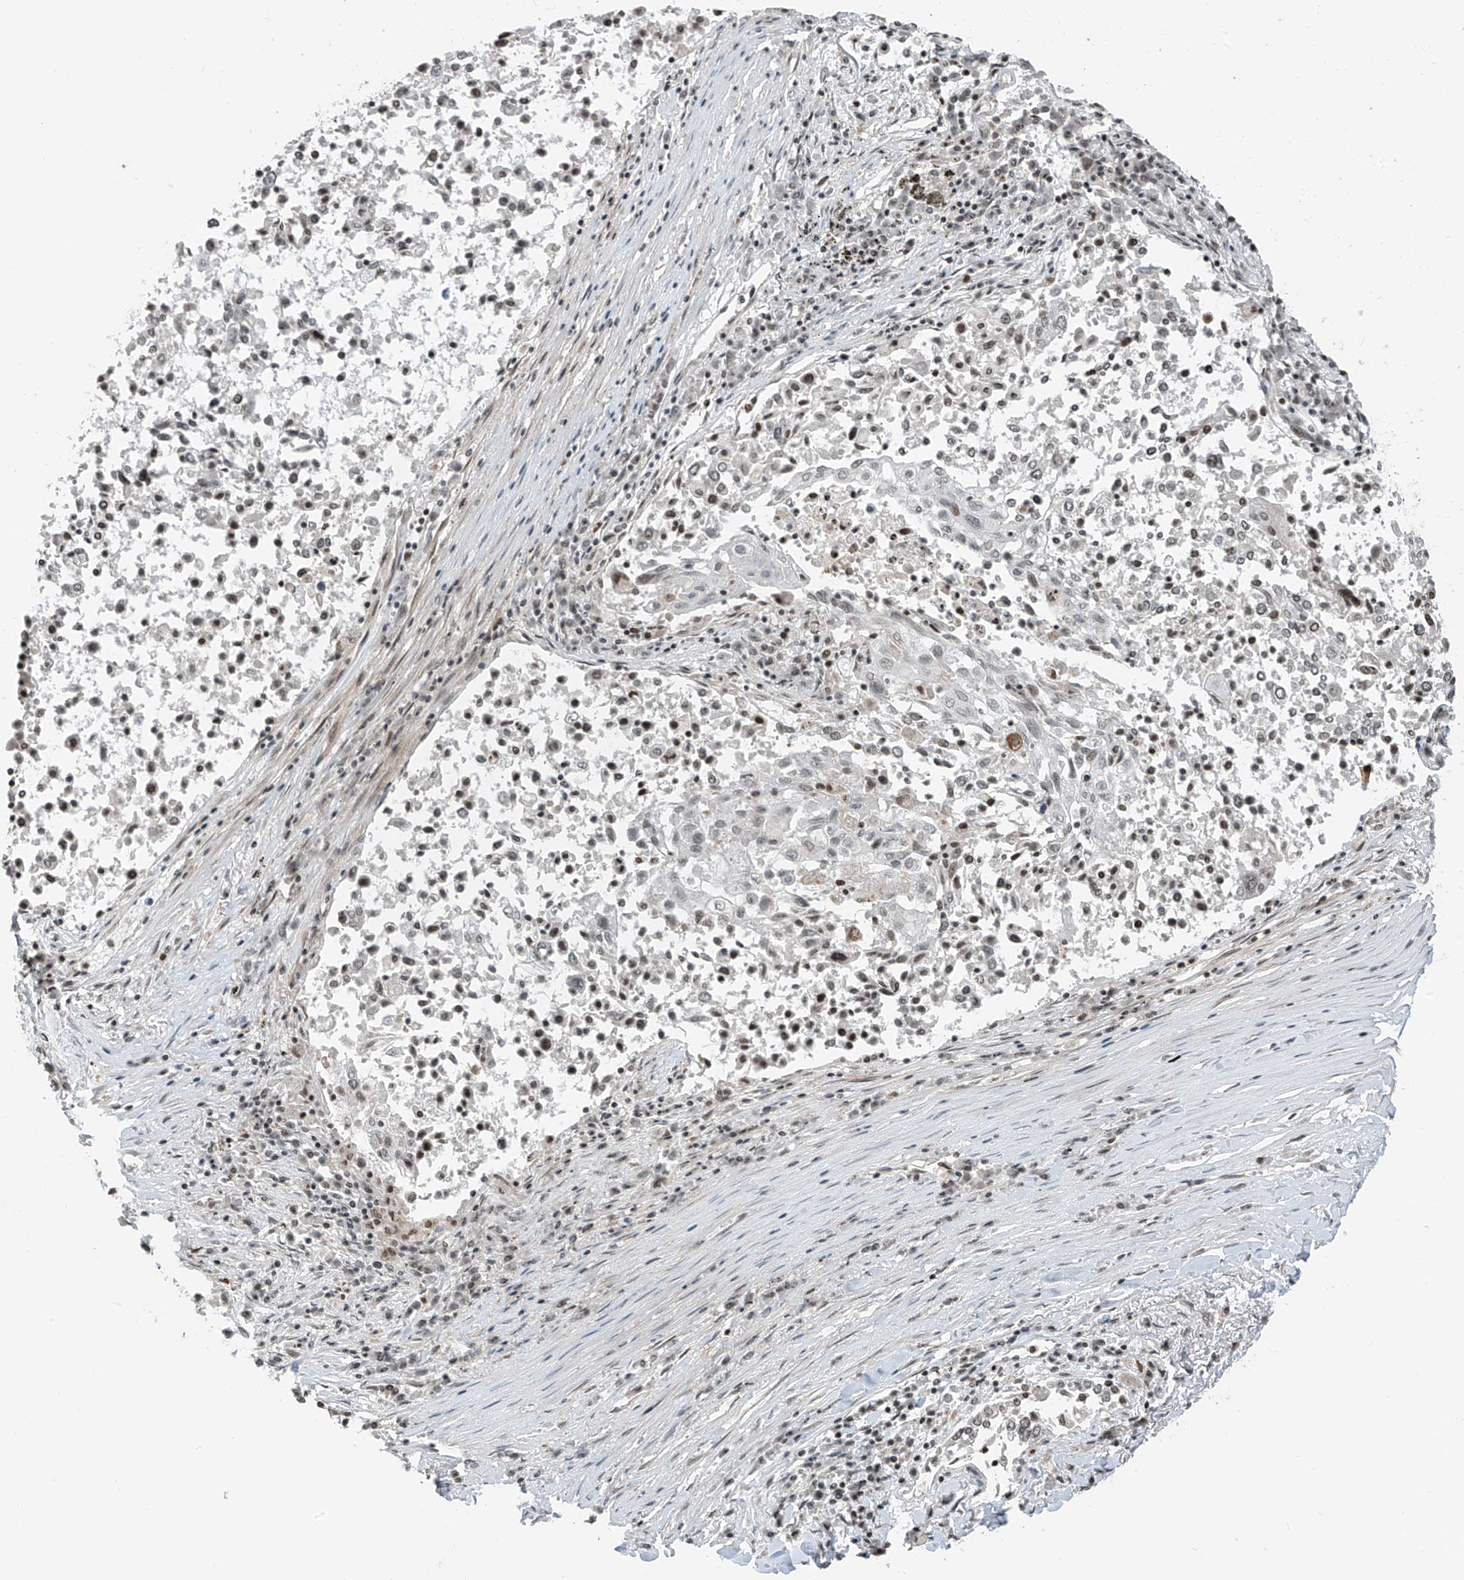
{"staining": {"intensity": "weak", "quantity": ">75%", "location": "nuclear"}, "tissue": "lung cancer", "cell_type": "Tumor cells", "image_type": "cancer", "snomed": [{"axis": "morphology", "description": "Squamous cell carcinoma, NOS"}, {"axis": "topography", "description": "Lung"}], "caption": "An image of lung cancer stained for a protein exhibits weak nuclear brown staining in tumor cells.", "gene": "METAP1D", "patient": {"sex": "male", "age": 65}}